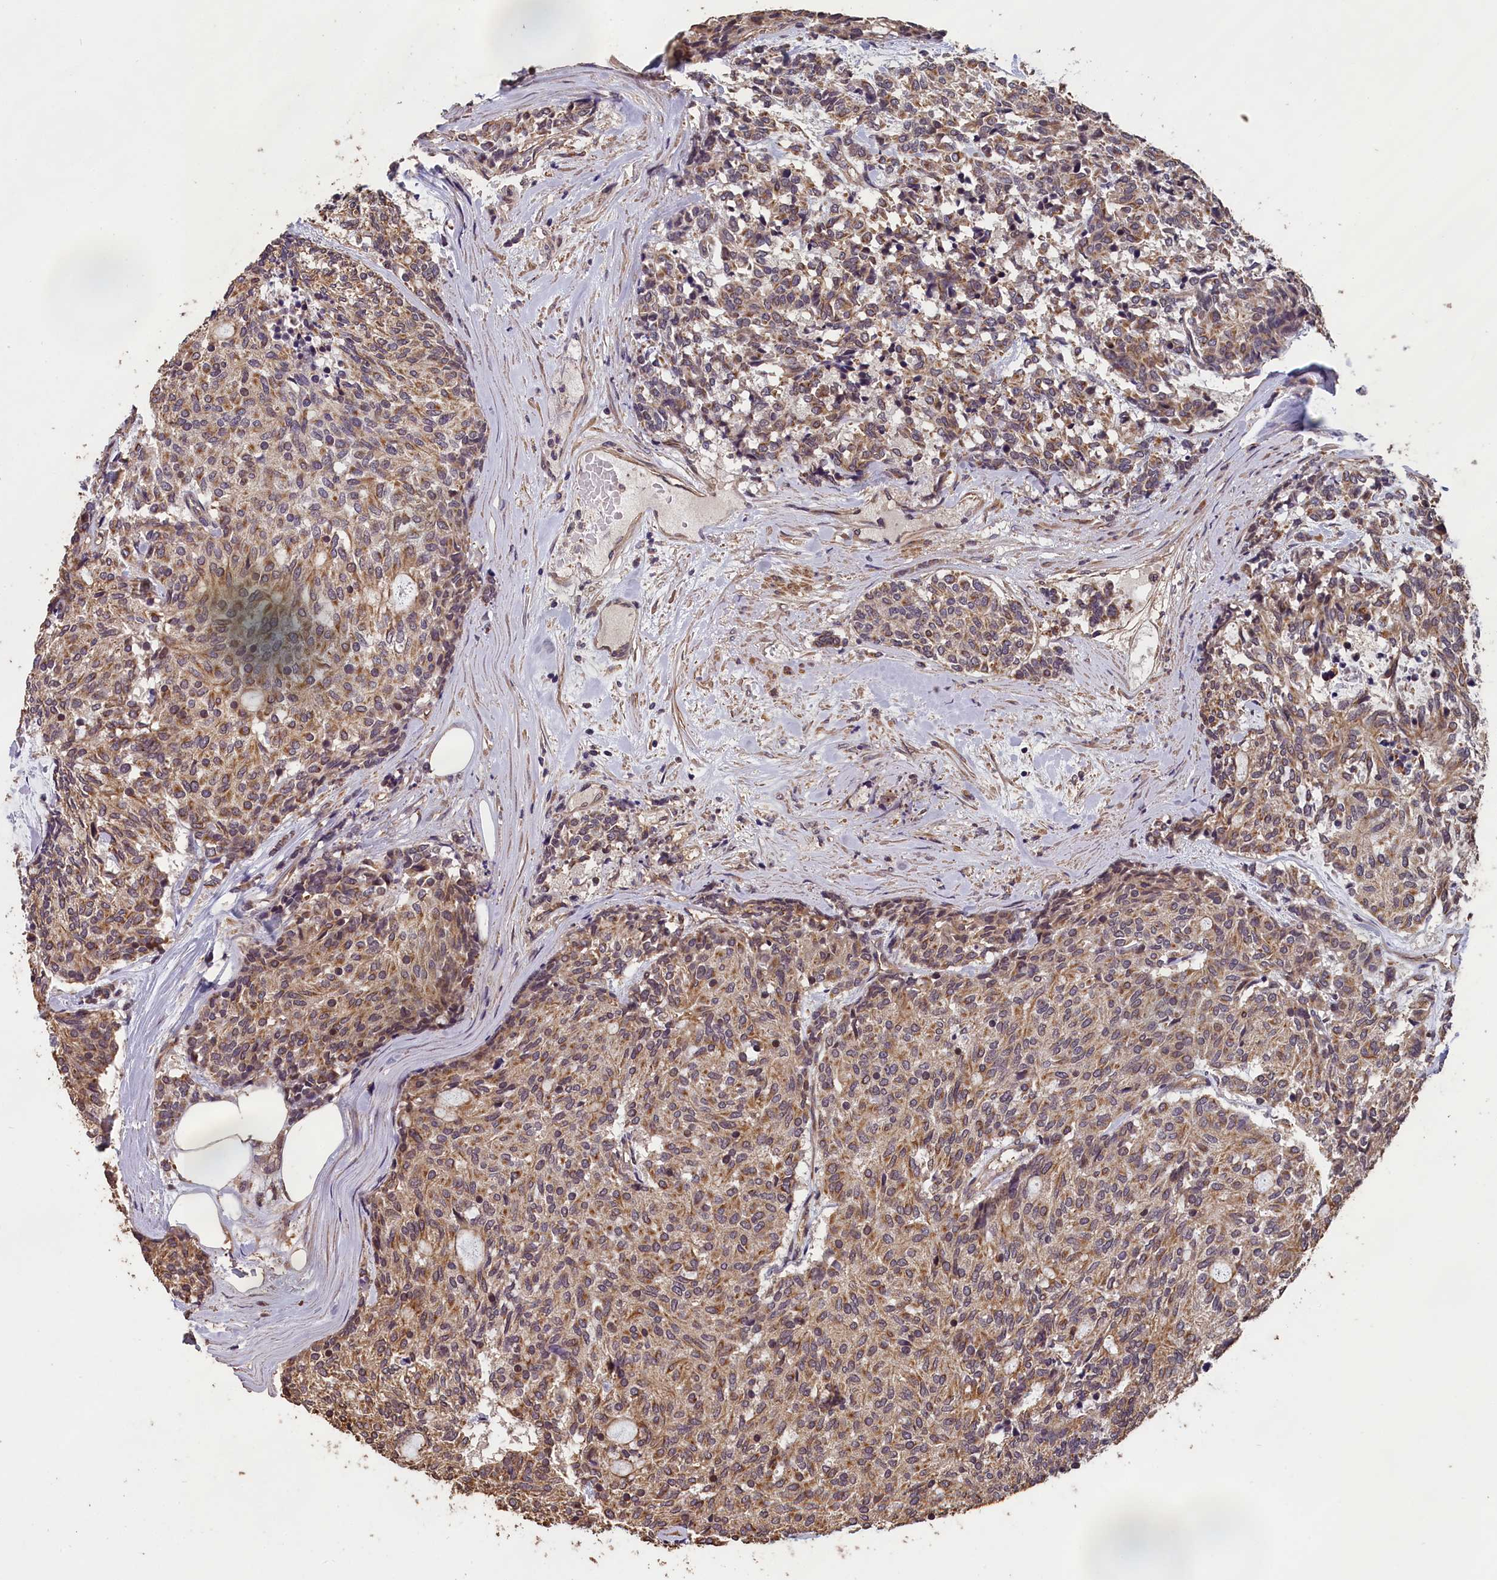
{"staining": {"intensity": "moderate", "quantity": ">75%", "location": "cytoplasmic/membranous"}, "tissue": "carcinoid", "cell_type": "Tumor cells", "image_type": "cancer", "snomed": [{"axis": "morphology", "description": "Carcinoid, malignant, NOS"}, {"axis": "topography", "description": "Pancreas"}], "caption": "A brown stain highlights moderate cytoplasmic/membranous staining of a protein in human carcinoid tumor cells. (DAB (3,3'-diaminobenzidine) = brown stain, brightfield microscopy at high magnification).", "gene": "CHD9", "patient": {"sex": "female", "age": 54}}